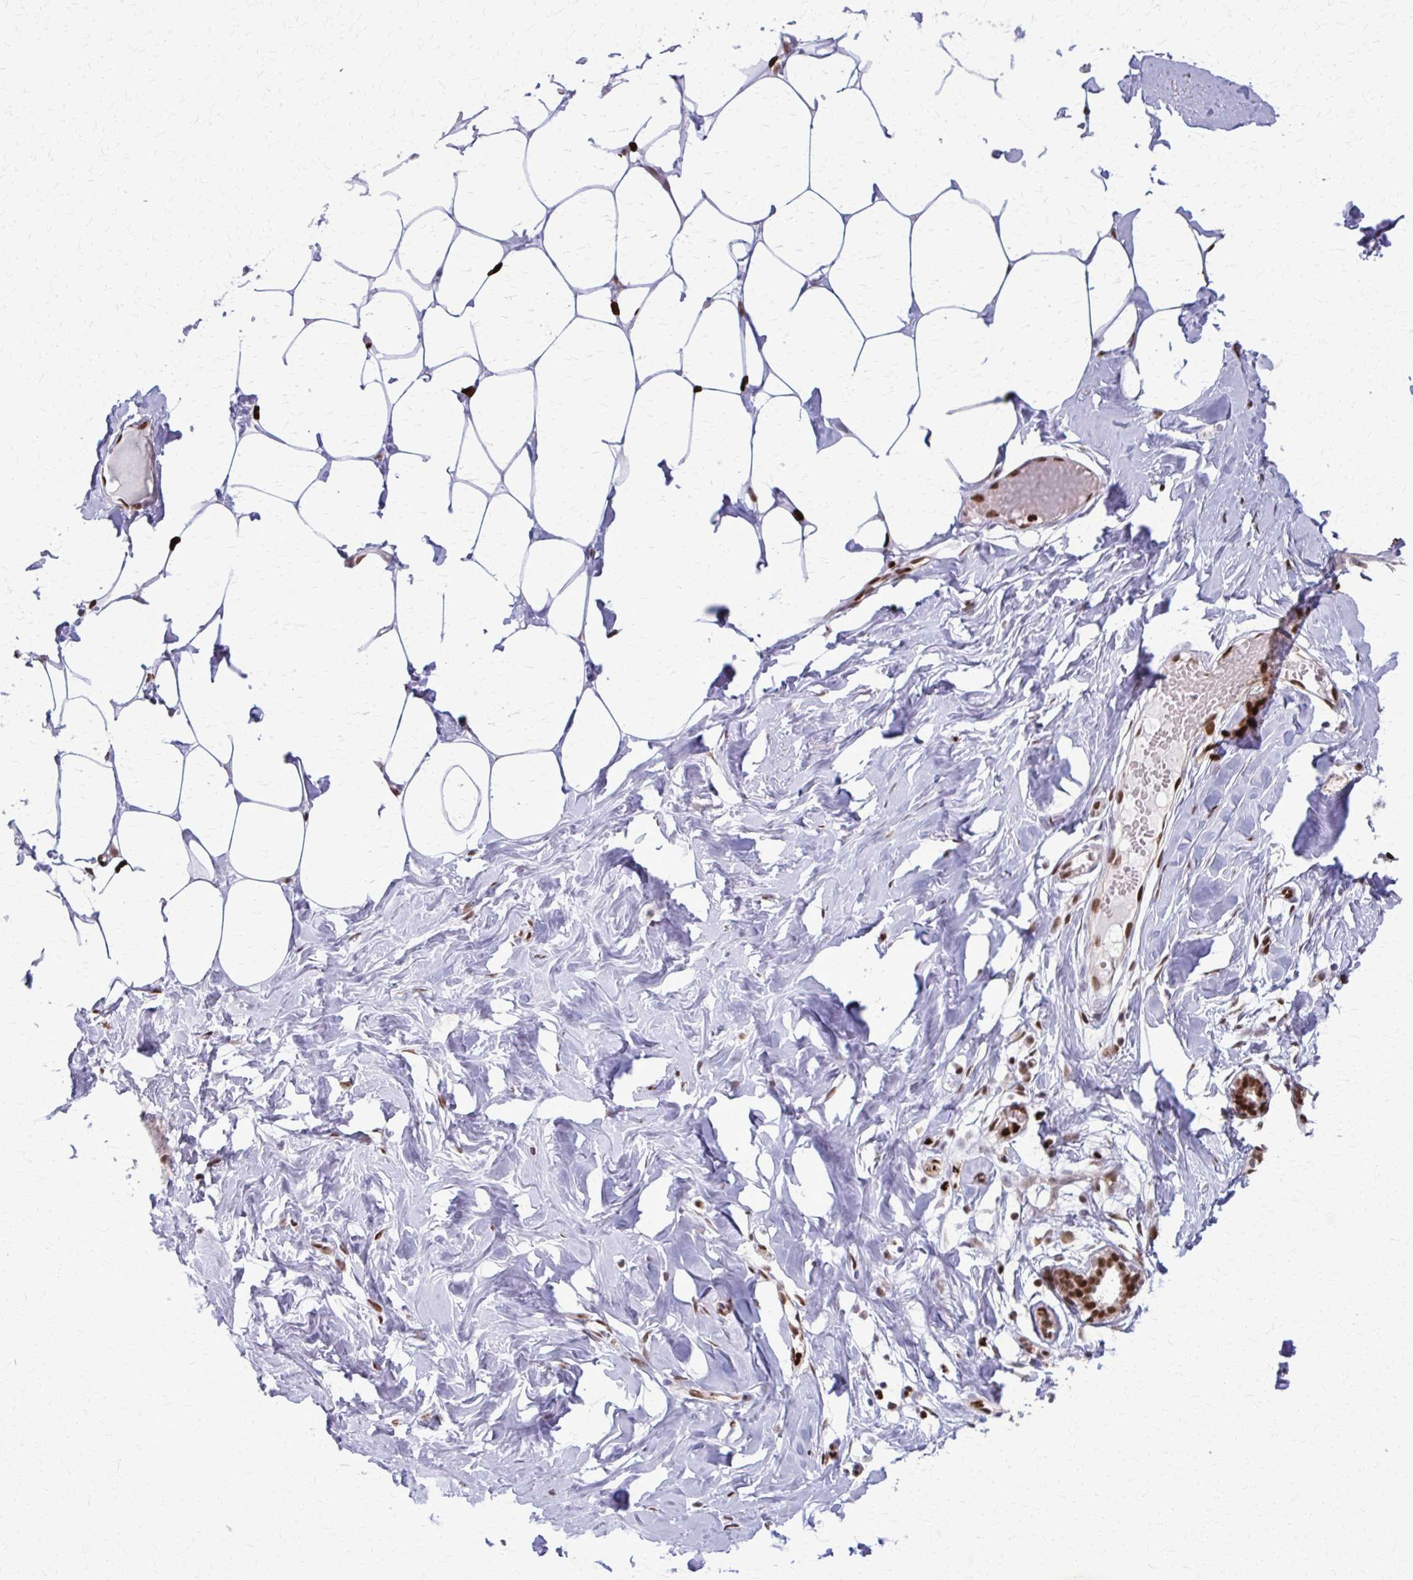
{"staining": {"intensity": "negative", "quantity": "none", "location": "none"}, "tissue": "breast", "cell_type": "Adipocytes", "image_type": "normal", "snomed": [{"axis": "morphology", "description": "Normal tissue, NOS"}, {"axis": "topography", "description": "Breast"}], "caption": "DAB immunohistochemical staining of normal human breast shows no significant positivity in adipocytes.", "gene": "ZNF559", "patient": {"sex": "female", "age": 27}}